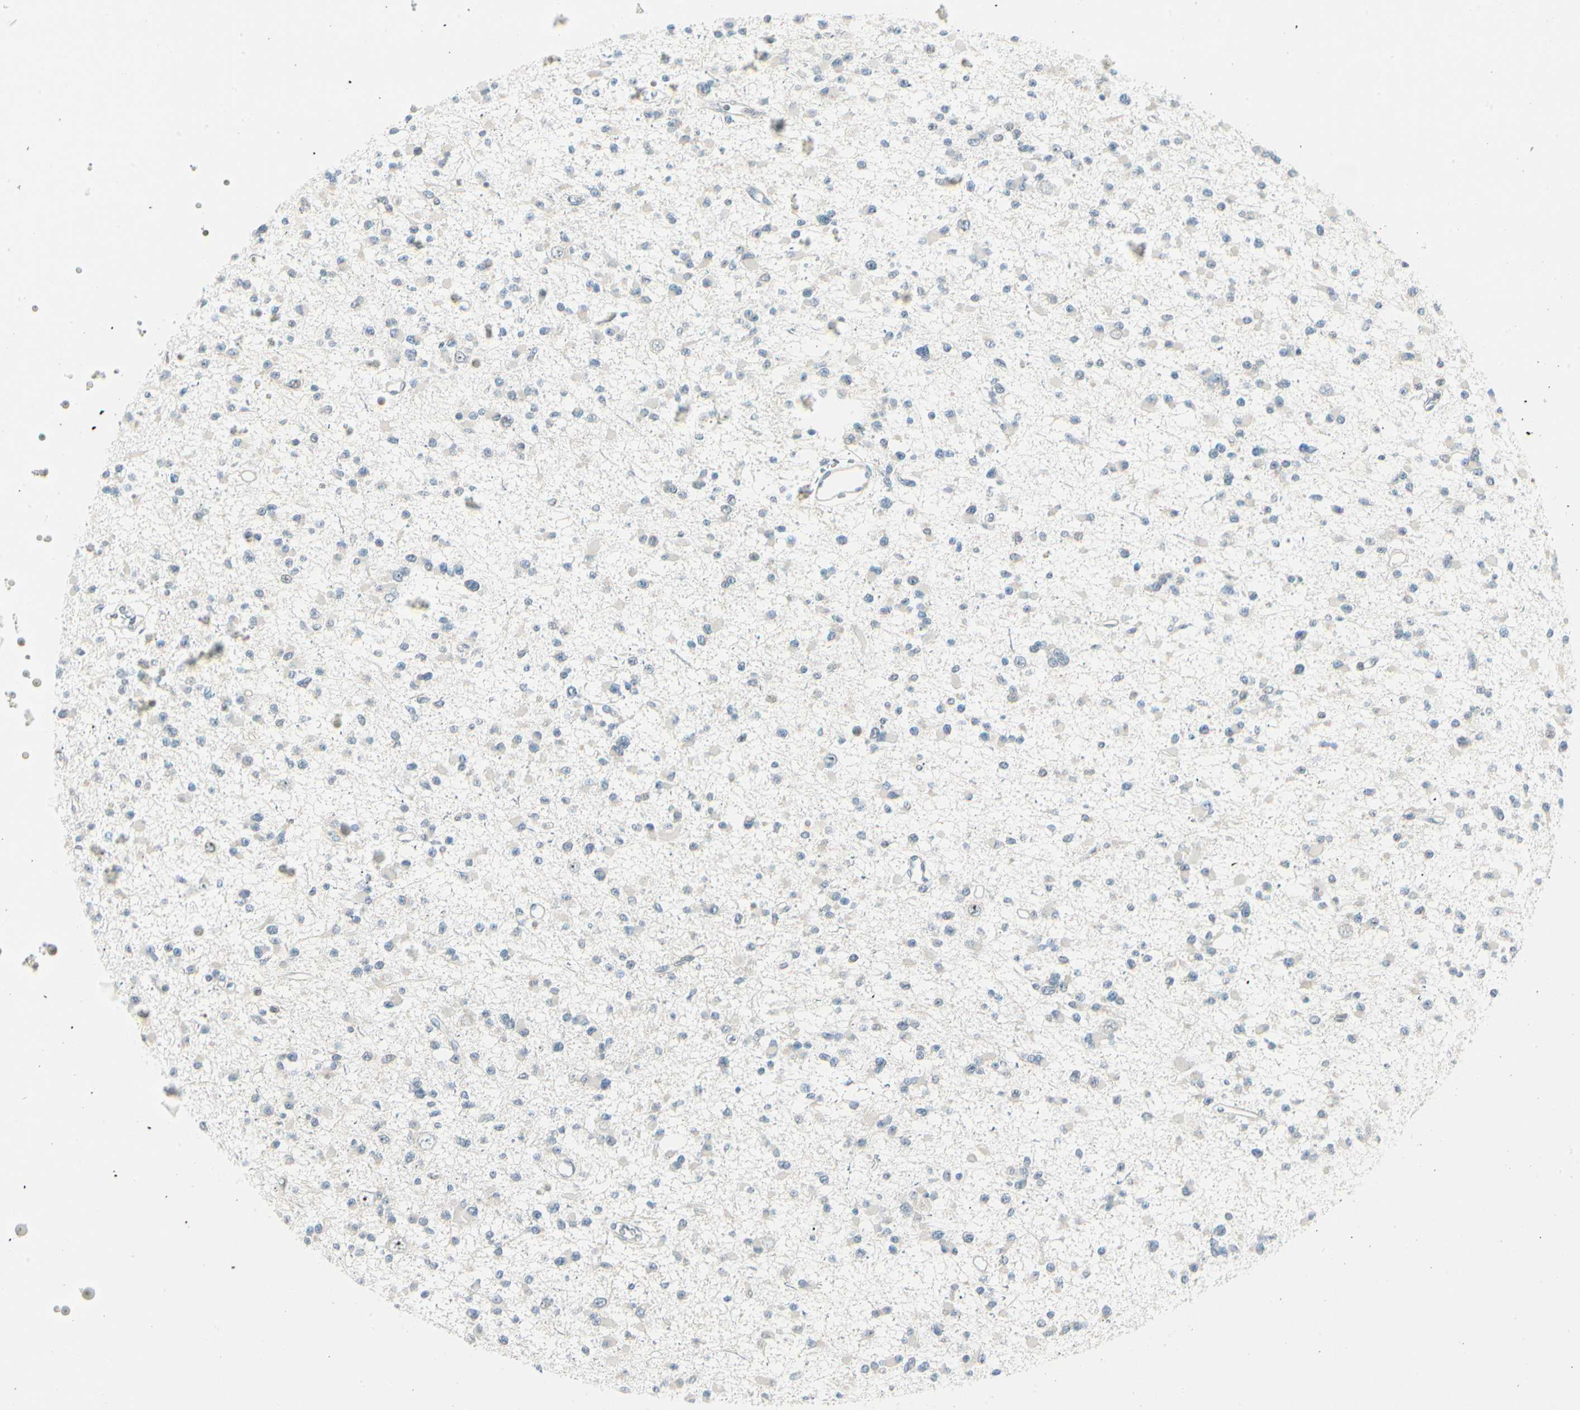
{"staining": {"intensity": "negative", "quantity": "none", "location": "none"}, "tissue": "glioma", "cell_type": "Tumor cells", "image_type": "cancer", "snomed": [{"axis": "morphology", "description": "Glioma, malignant, Low grade"}, {"axis": "topography", "description": "Brain"}], "caption": "Immunohistochemistry (IHC) image of neoplastic tissue: human glioma stained with DAB (3,3'-diaminobenzidine) exhibits no significant protein expression in tumor cells. Nuclei are stained in blue.", "gene": "ZSCAN1", "patient": {"sex": "female", "age": 22}}